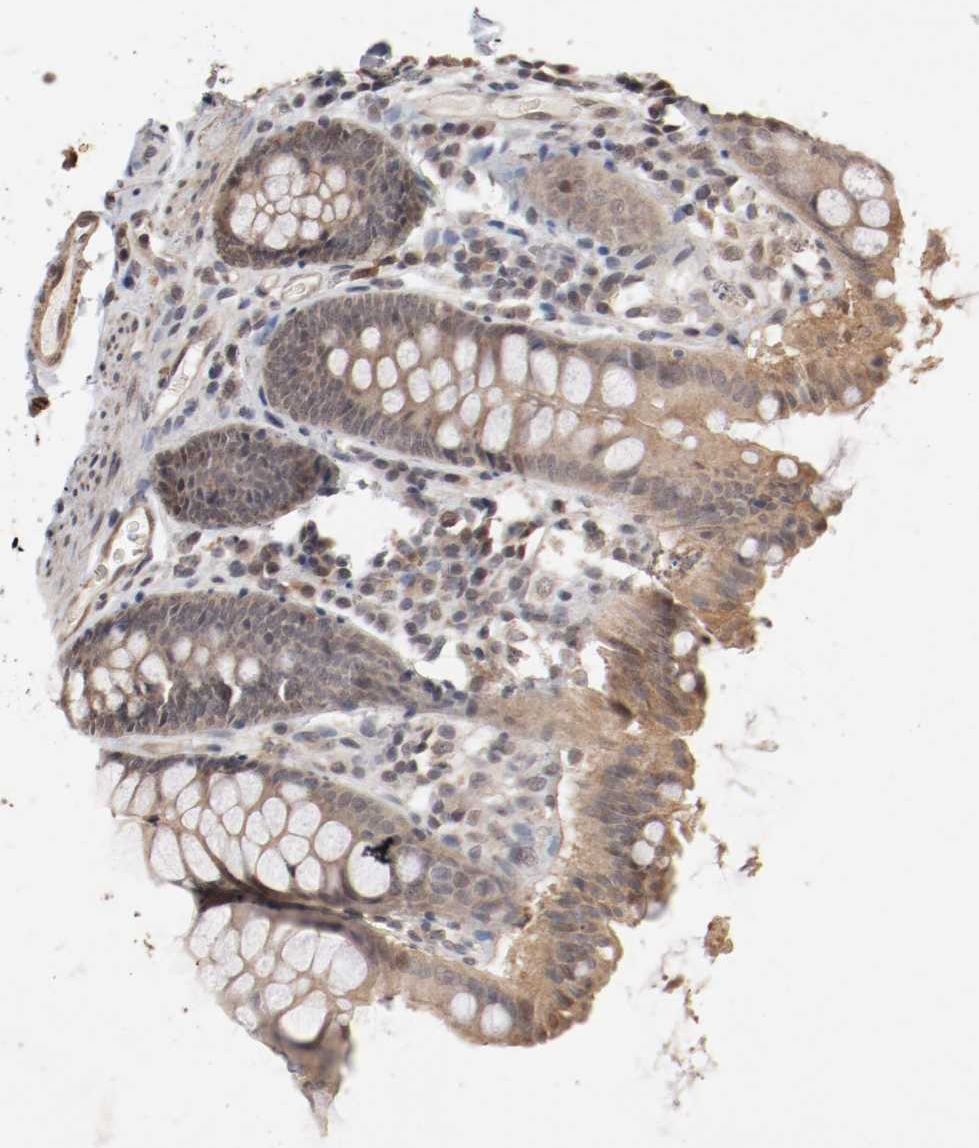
{"staining": {"intensity": "weak", "quantity": ">75%", "location": "cytoplasmic/membranous"}, "tissue": "colon", "cell_type": "Endothelial cells", "image_type": "normal", "snomed": [{"axis": "morphology", "description": "Normal tissue, NOS"}, {"axis": "topography", "description": "Colon"}], "caption": "Endothelial cells reveal weak cytoplasmic/membranous expression in approximately >75% of cells in benign colon.", "gene": "CSNK2B", "patient": {"sex": "female", "age": 61}}